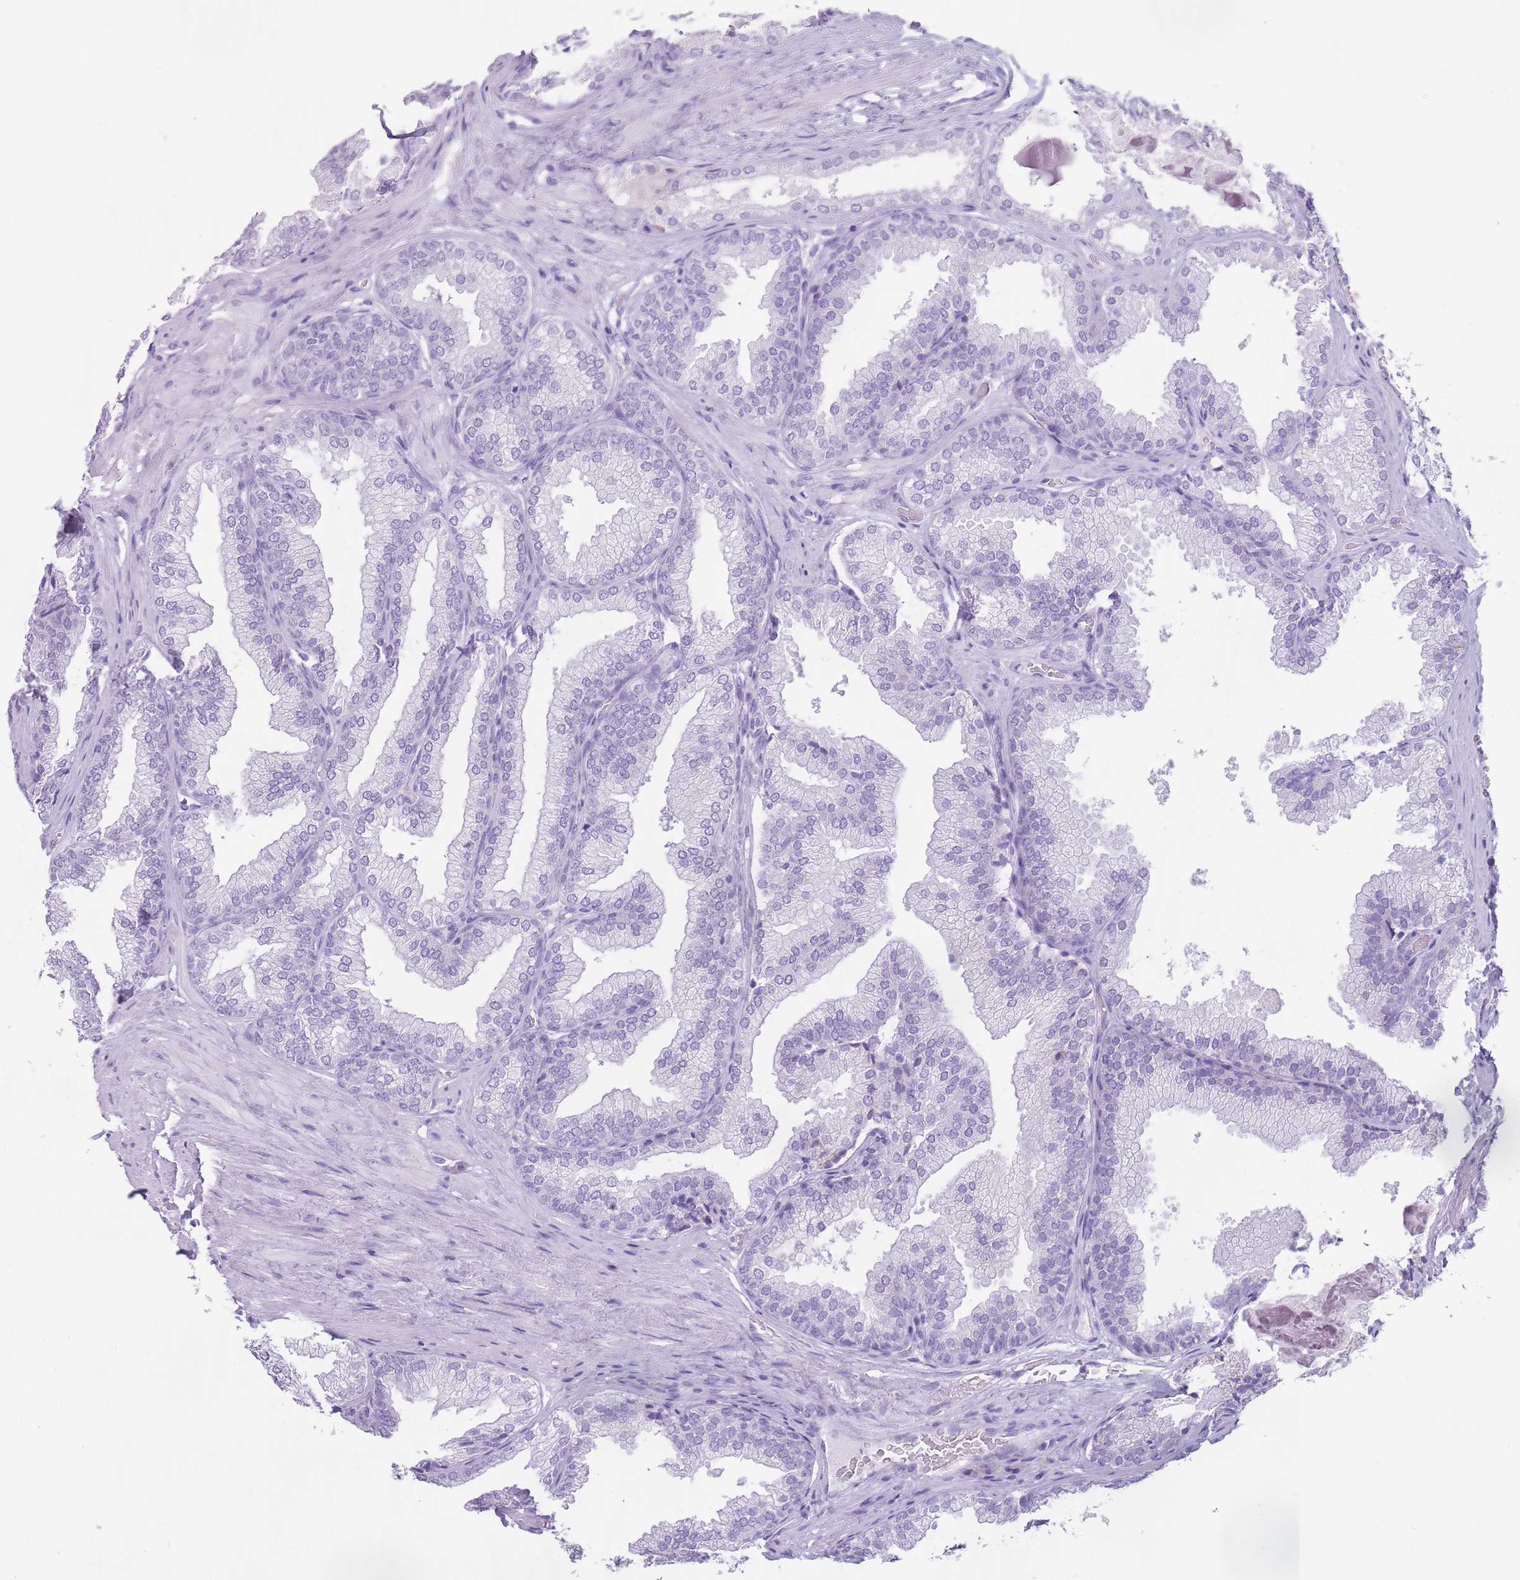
{"staining": {"intensity": "negative", "quantity": "none", "location": "none"}, "tissue": "prostate", "cell_type": "Glandular cells", "image_type": "normal", "snomed": [{"axis": "morphology", "description": "Normal tissue, NOS"}, {"axis": "topography", "description": "Prostate"}], "caption": "High magnification brightfield microscopy of unremarkable prostate stained with DAB (brown) and counterstained with hematoxylin (blue): glandular cells show no significant staining. (DAB IHC visualized using brightfield microscopy, high magnification).", "gene": "HYOU1", "patient": {"sex": "male", "age": 76}}